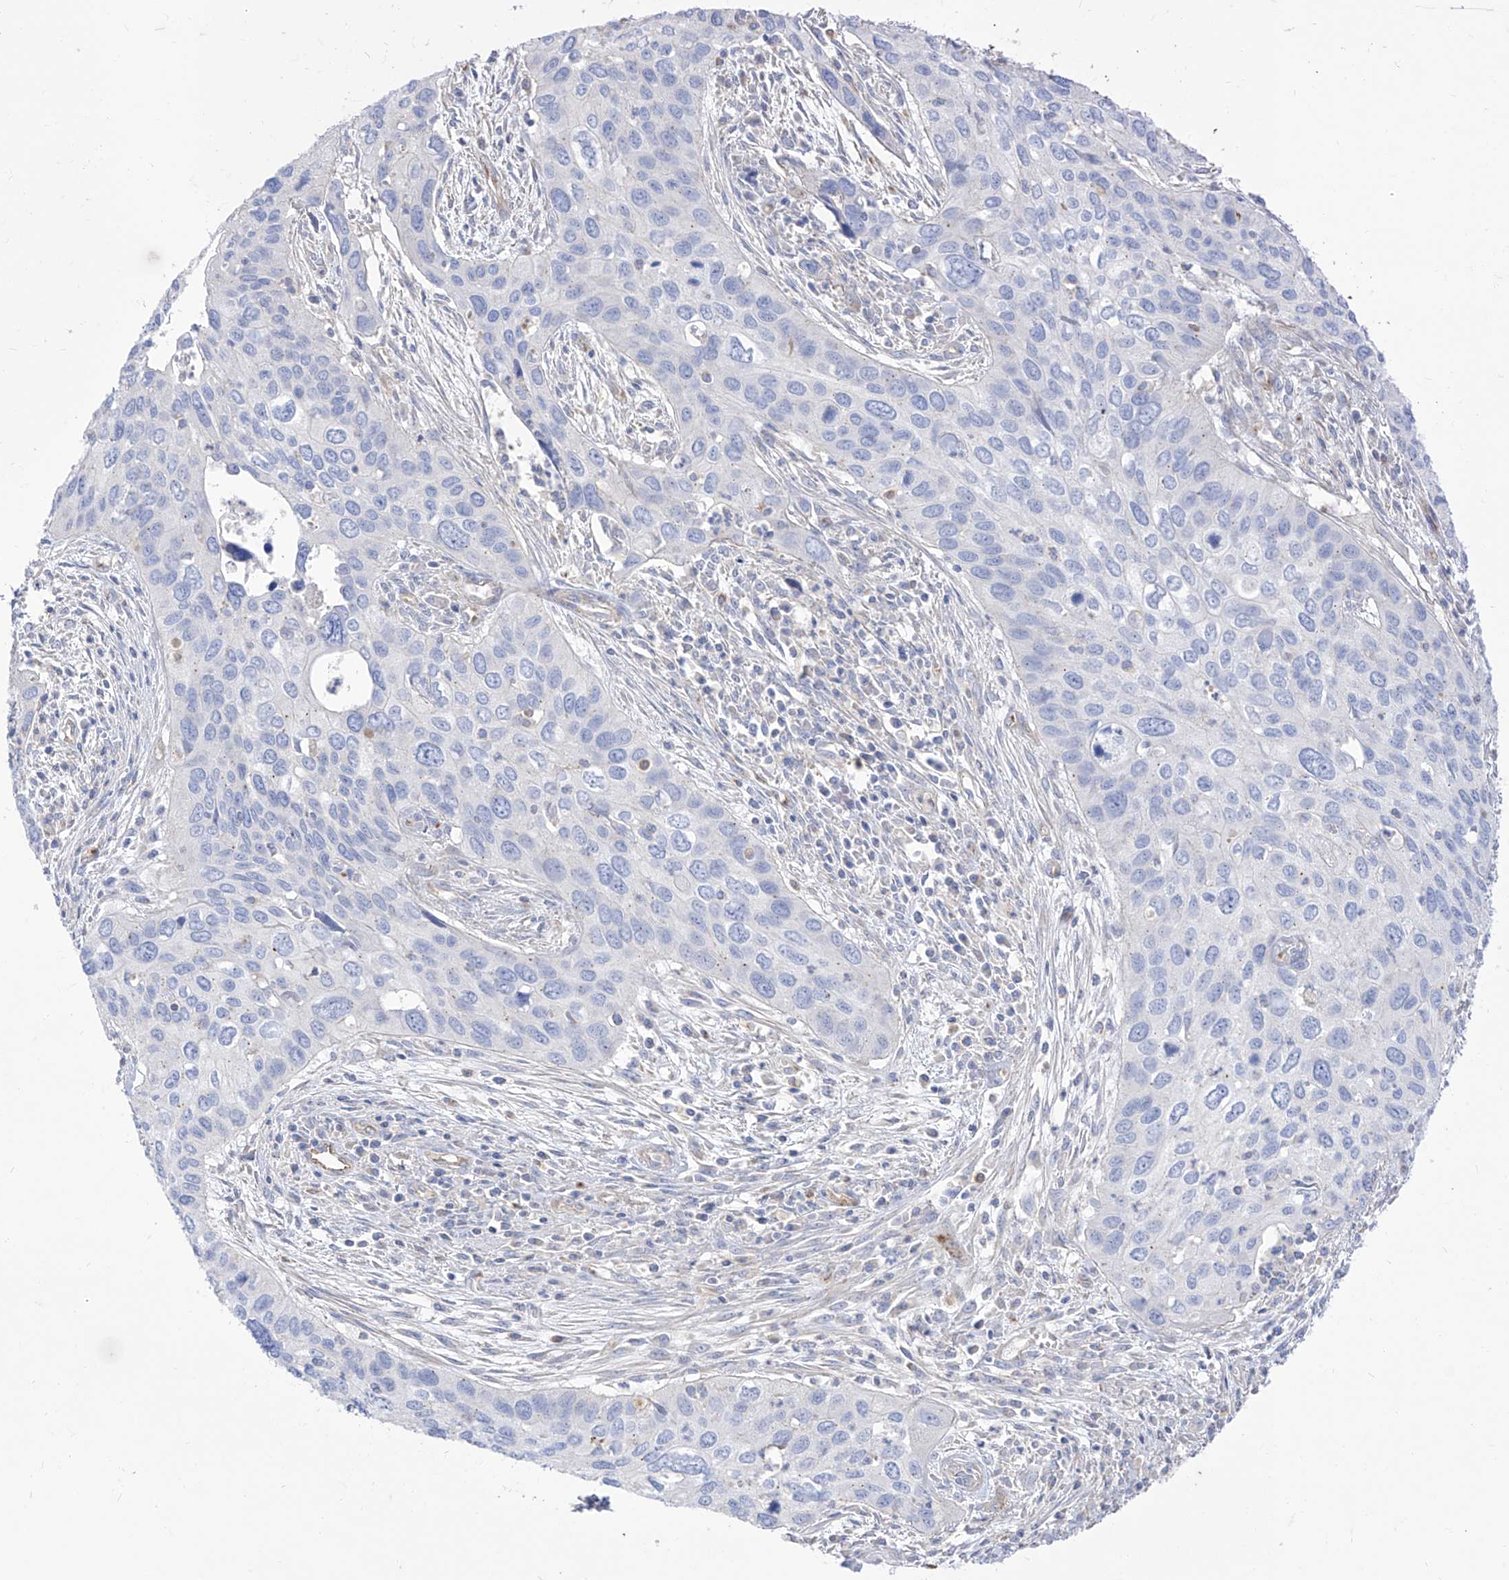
{"staining": {"intensity": "negative", "quantity": "none", "location": "none"}, "tissue": "cervical cancer", "cell_type": "Tumor cells", "image_type": "cancer", "snomed": [{"axis": "morphology", "description": "Squamous cell carcinoma, NOS"}, {"axis": "topography", "description": "Cervix"}], "caption": "Cervical cancer (squamous cell carcinoma) was stained to show a protein in brown. There is no significant expression in tumor cells.", "gene": "C1orf74", "patient": {"sex": "female", "age": 55}}